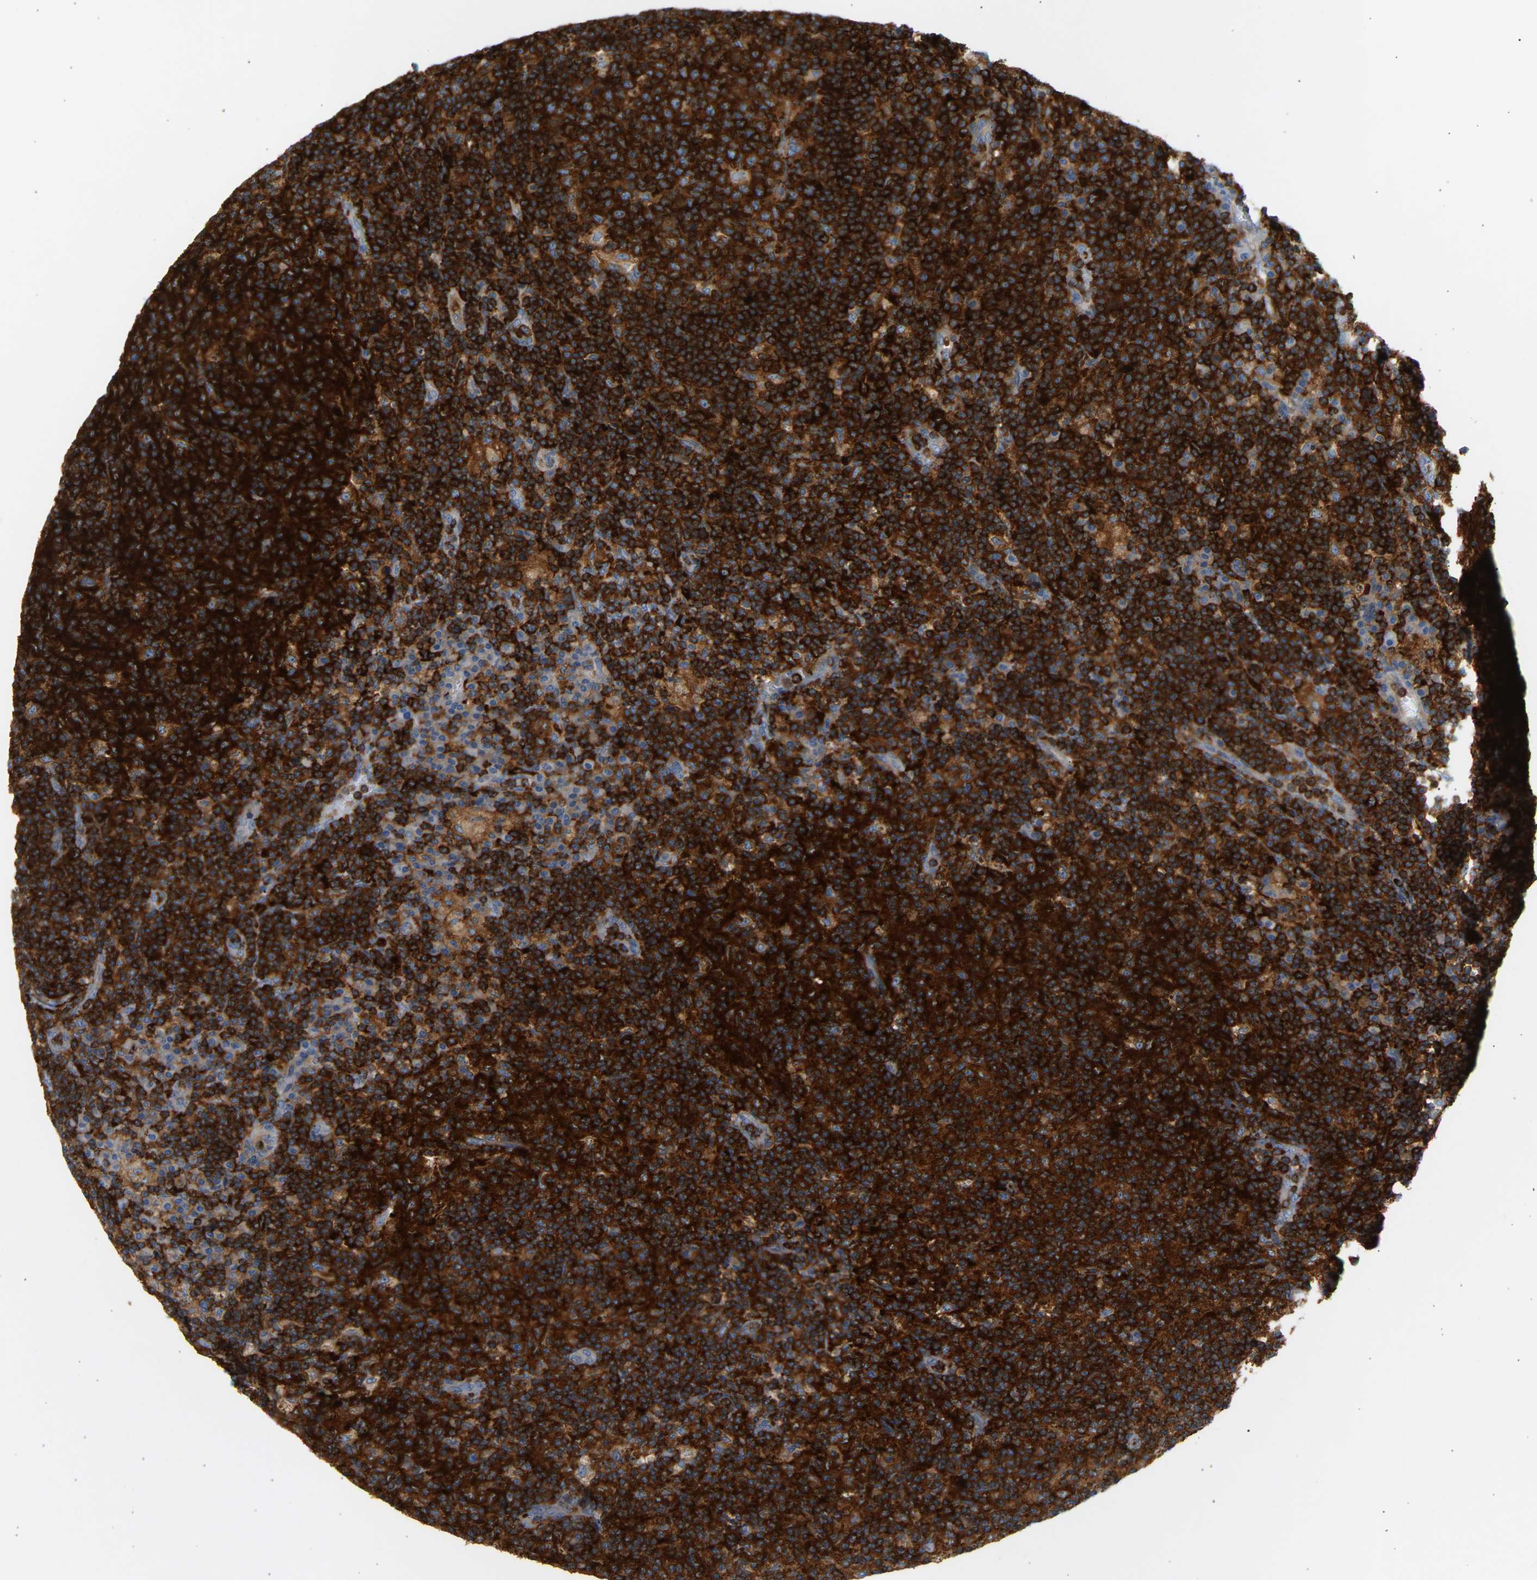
{"staining": {"intensity": "strong", "quantity": ">75%", "location": "cytoplasmic/membranous"}, "tissue": "lymph node", "cell_type": "Germinal center cells", "image_type": "normal", "snomed": [{"axis": "morphology", "description": "Normal tissue, NOS"}, {"axis": "morphology", "description": "Inflammation, NOS"}, {"axis": "topography", "description": "Lymph node"}], "caption": "Immunohistochemical staining of normal lymph node shows strong cytoplasmic/membranous protein staining in about >75% of germinal center cells. (brown staining indicates protein expression, while blue staining denotes nuclei).", "gene": "FNBP1", "patient": {"sex": "male", "age": 55}}